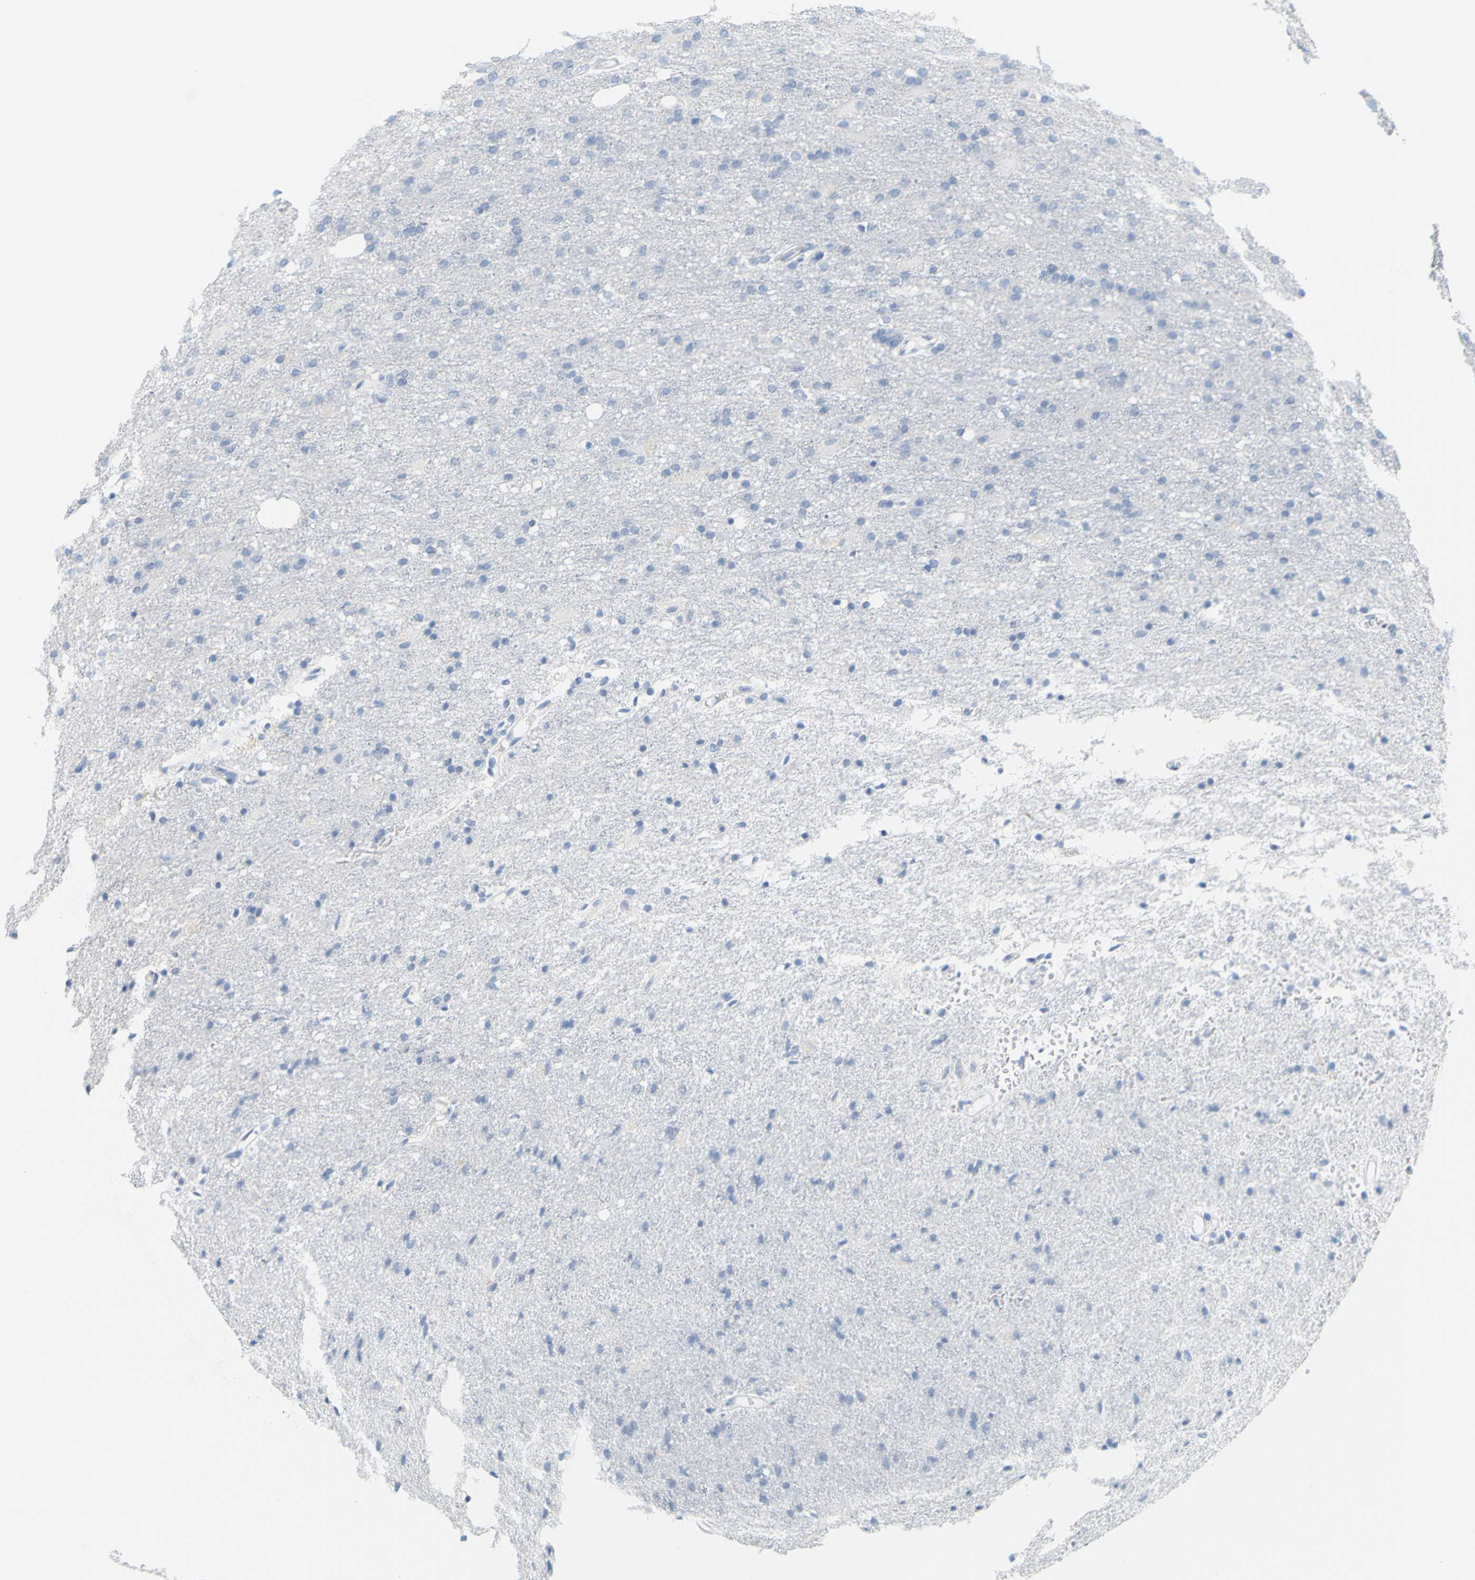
{"staining": {"intensity": "negative", "quantity": "none", "location": "none"}, "tissue": "glioma", "cell_type": "Tumor cells", "image_type": "cancer", "snomed": [{"axis": "morphology", "description": "Normal tissue, NOS"}, {"axis": "morphology", "description": "Glioma, malignant, High grade"}, {"axis": "topography", "description": "Cerebral cortex"}], "caption": "IHC micrograph of glioma stained for a protein (brown), which demonstrates no expression in tumor cells.", "gene": "OPN1SW", "patient": {"sex": "male", "age": 77}}